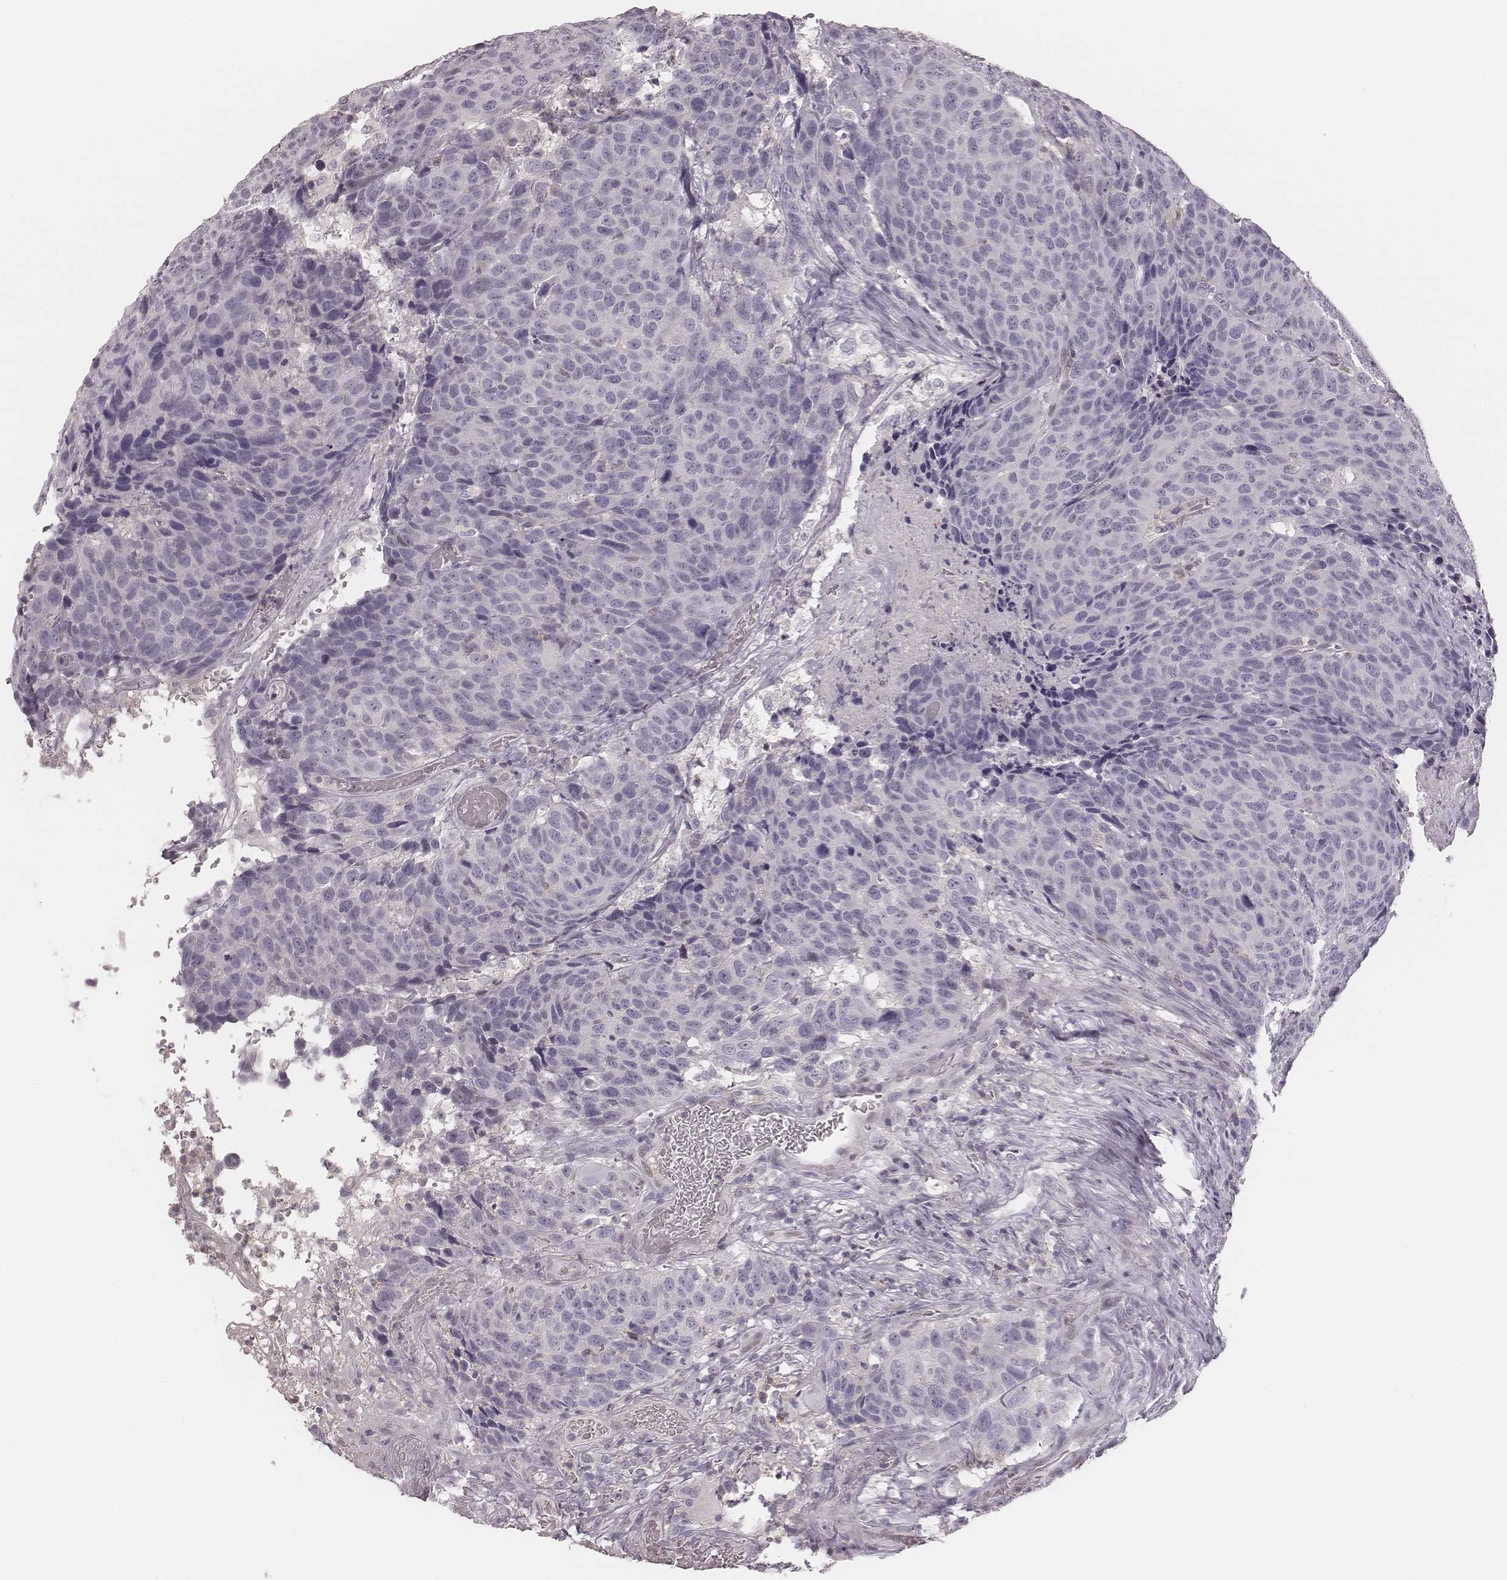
{"staining": {"intensity": "negative", "quantity": "none", "location": "none"}, "tissue": "head and neck cancer", "cell_type": "Tumor cells", "image_type": "cancer", "snomed": [{"axis": "morphology", "description": "Squamous cell carcinoma, NOS"}, {"axis": "topography", "description": "Head-Neck"}], "caption": "Human head and neck squamous cell carcinoma stained for a protein using IHC displays no staining in tumor cells.", "gene": "MSX1", "patient": {"sex": "male", "age": 66}}